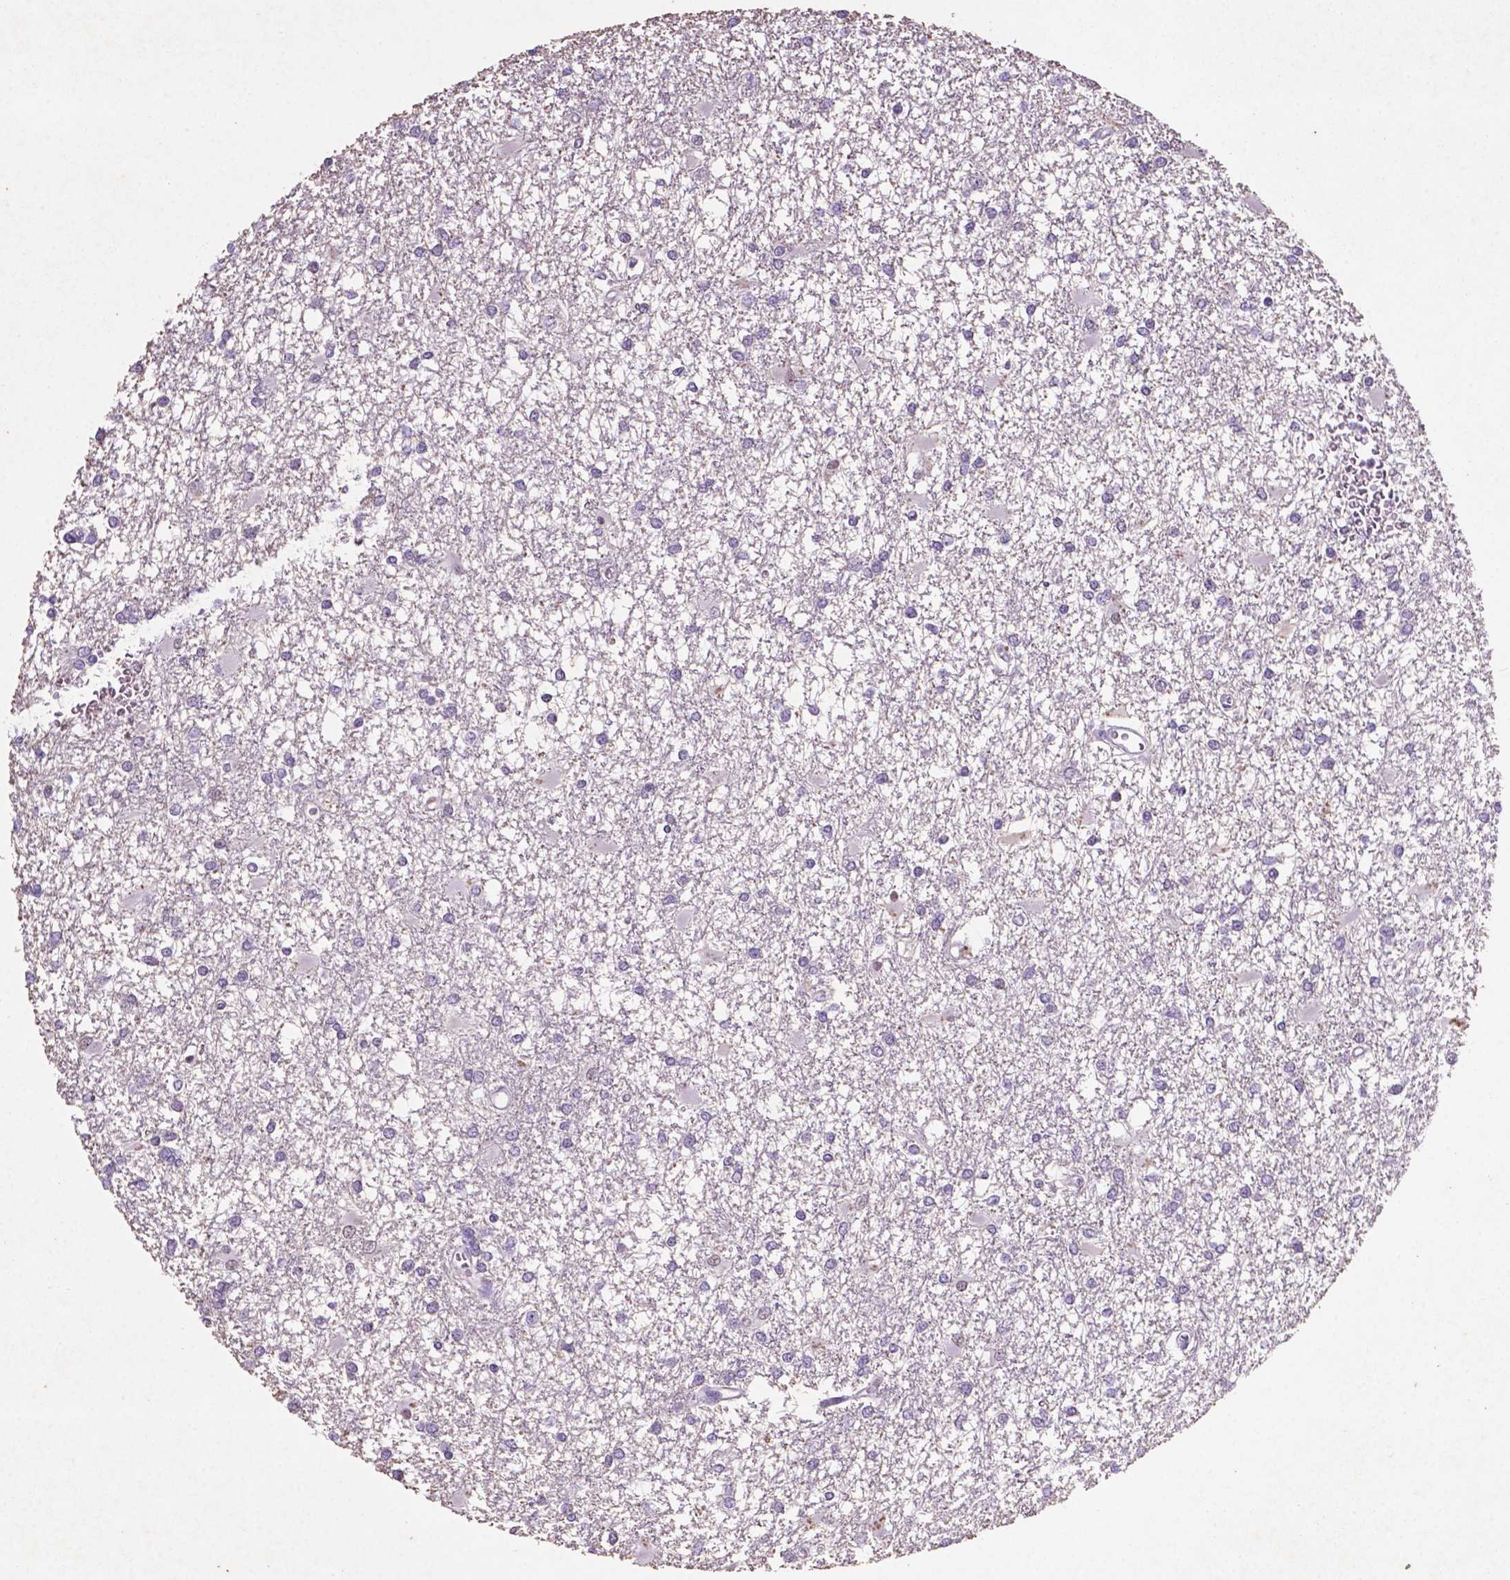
{"staining": {"intensity": "negative", "quantity": "none", "location": "none"}, "tissue": "glioma", "cell_type": "Tumor cells", "image_type": "cancer", "snomed": [{"axis": "morphology", "description": "Glioma, malignant, High grade"}, {"axis": "topography", "description": "Cerebral cortex"}], "caption": "Protein analysis of glioma exhibits no significant expression in tumor cells. Brightfield microscopy of IHC stained with DAB (brown) and hematoxylin (blue), captured at high magnification.", "gene": "C18orf21", "patient": {"sex": "male", "age": 79}}